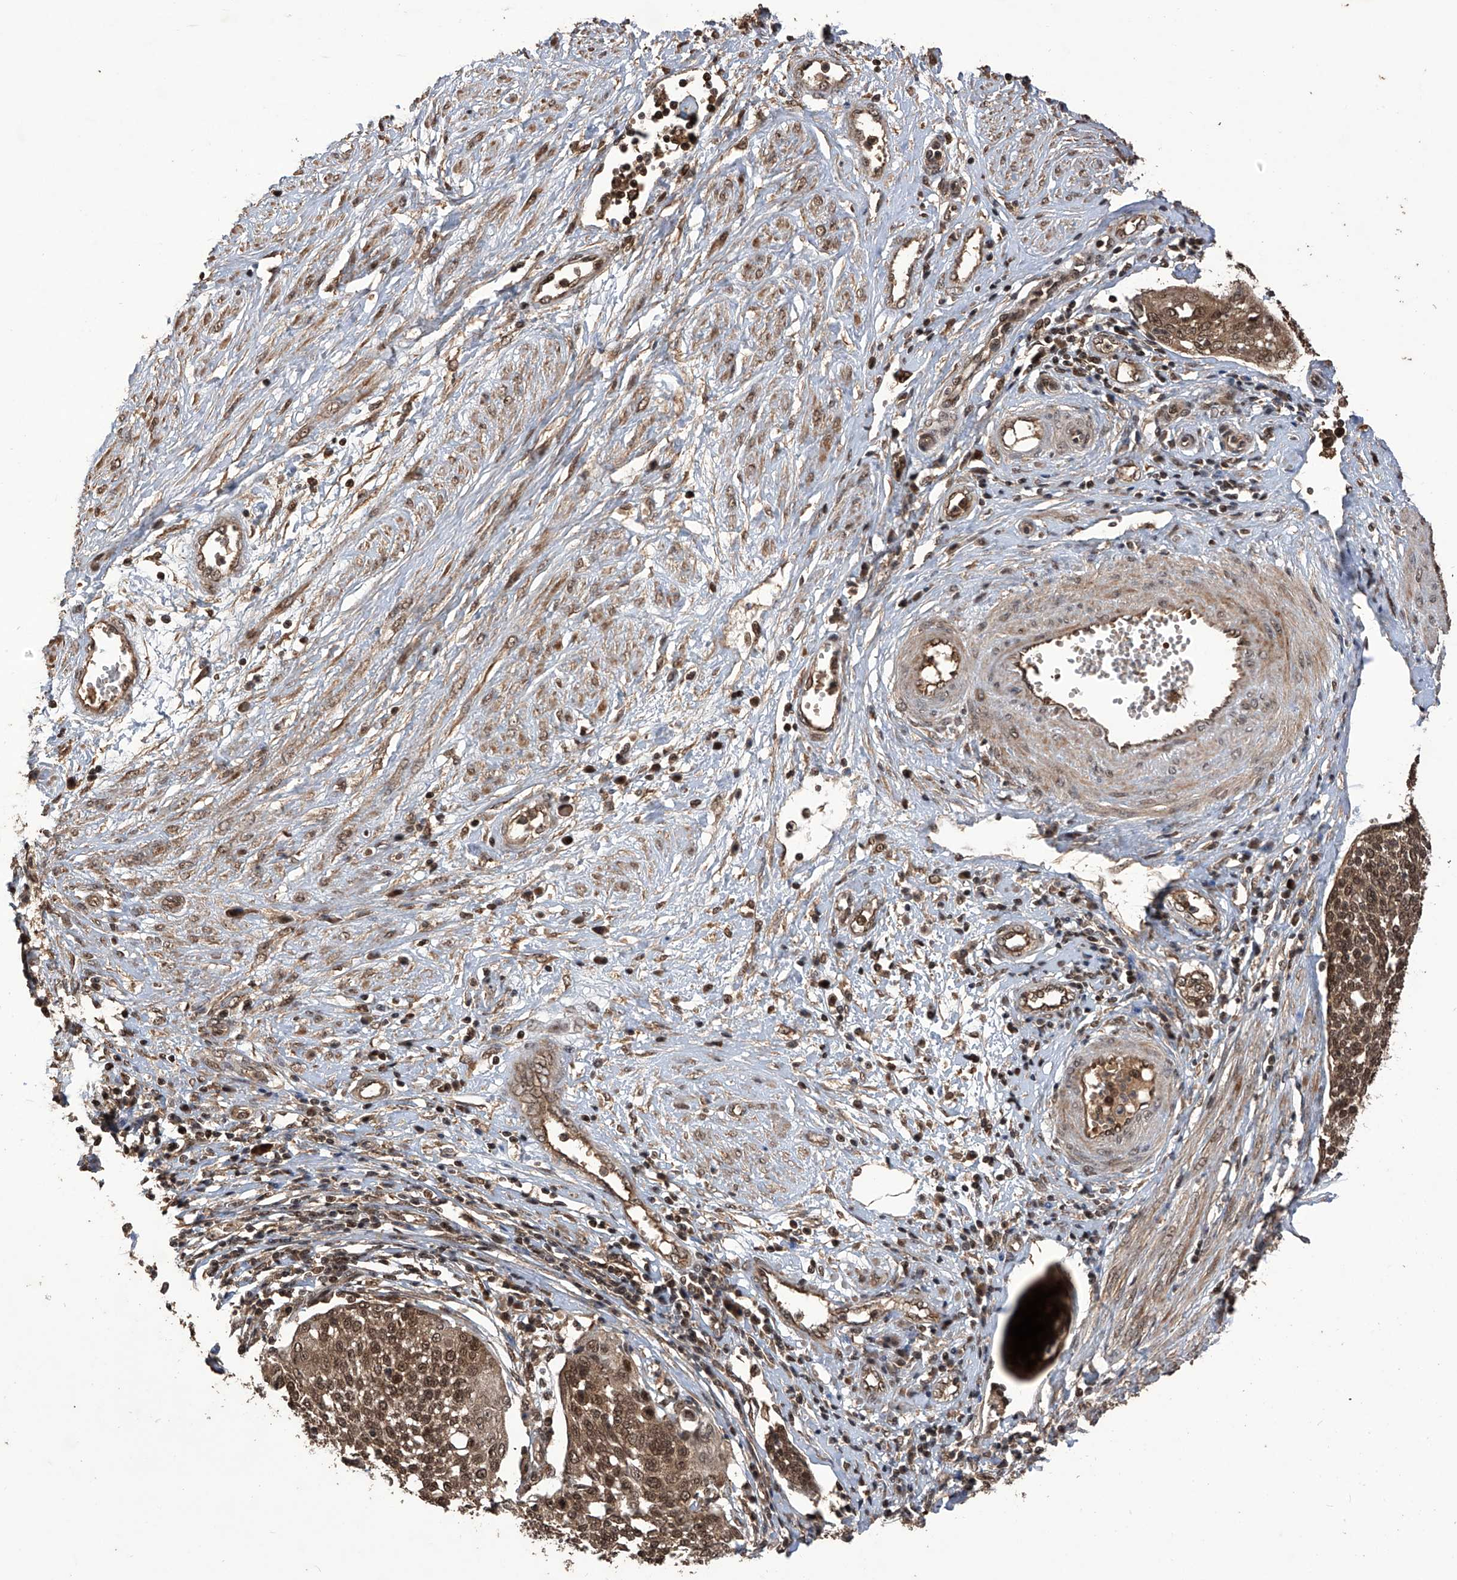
{"staining": {"intensity": "moderate", "quantity": ">75%", "location": "cytoplasmic/membranous,nuclear"}, "tissue": "cervical cancer", "cell_type": "Tumor cells", "image_type": "cancer", "snomed": [{"axis": "morphology", "description": "Squamous cell carcinoma, NOS"}, {"axis": "topography", "description": "Cervix"}], "caption": "Human cervical cancer (squamous cell carcinoma) stained with a protein marker demonstrates moderate staining in tumor cells.", "gene": "LYSMD4", "patient": {"sex": "female", "age": 34}}